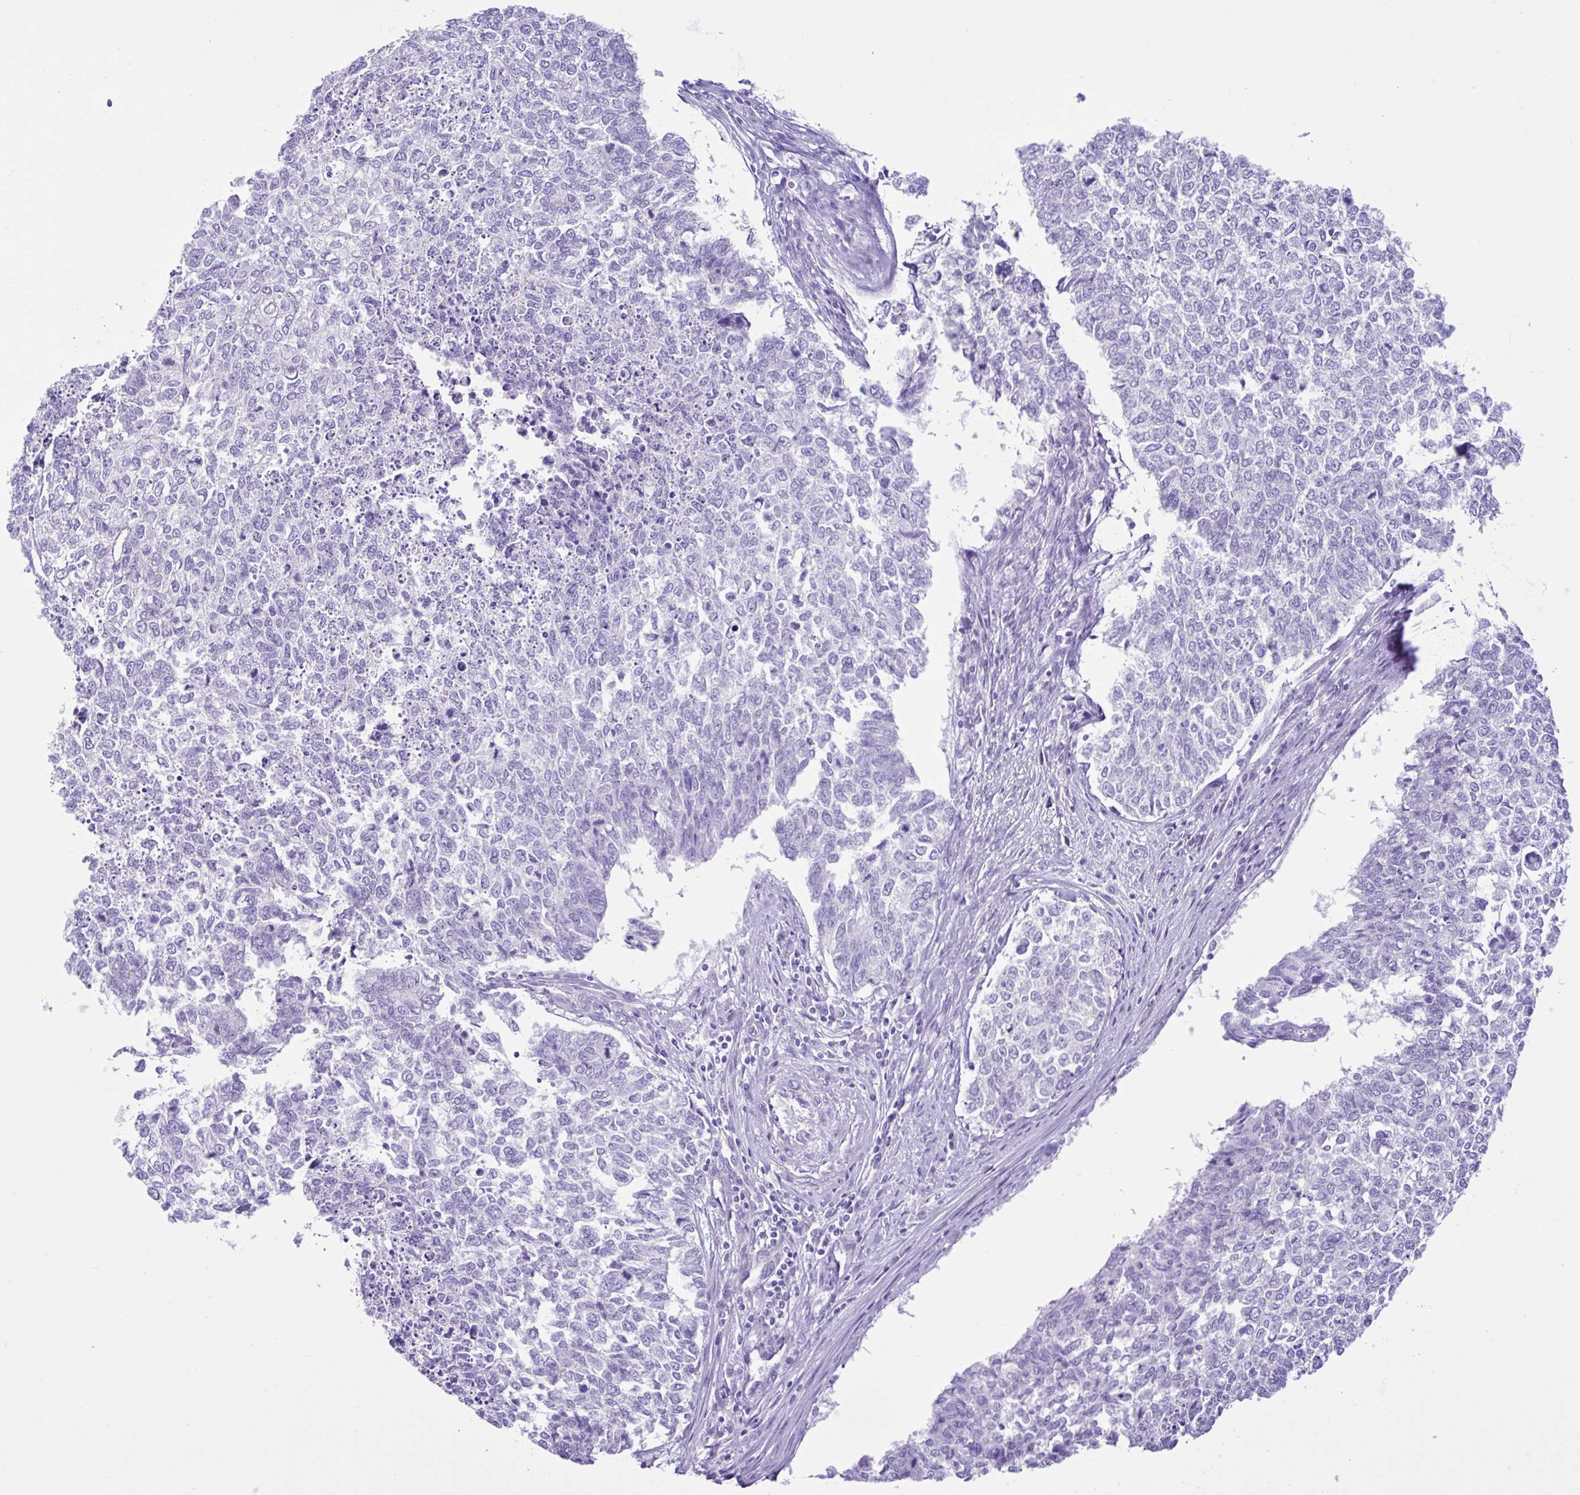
{"staining": {"intensity": "negative", "quantity": "none", "location": "none"}, "tissue": "cervical cancer", "cell_type": "Tumor cells", "image_type": "cancer", "snomed": [{"axis": "morphology", "description": "Adenocarcinoma, NOS"}, {"axis": "topography", "description": "Cervix"}], "caption": "Immunohistochemistry micrograph of neoplastic tissue: human cervical cancer stained with DAB shows no significant protein staining in tumor cells.", "gene": "CYP19A1", "patient": {"sex": "female", "age": 63}}